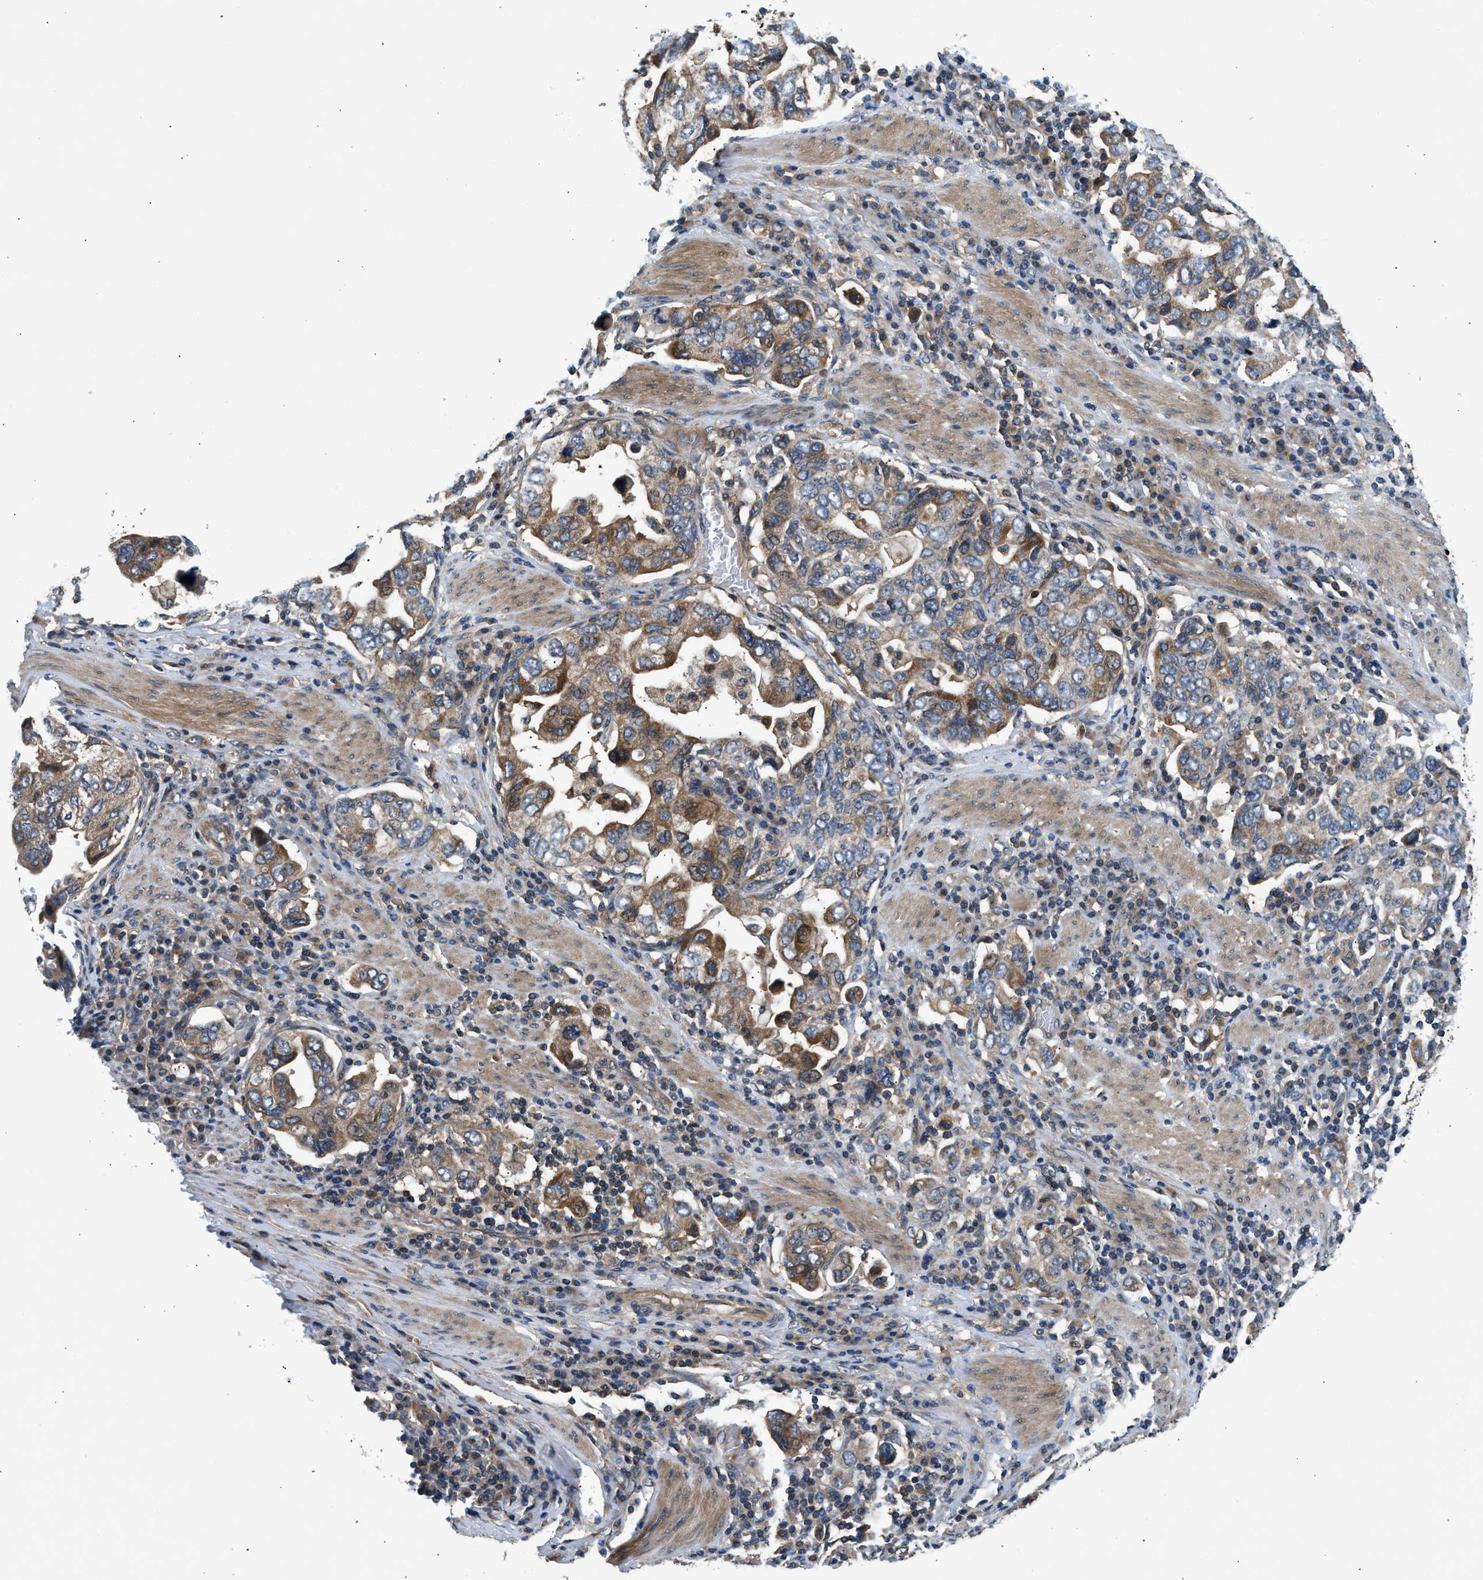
{"staining": {"intensity": "moderate", "quantity": ">75%", "location": "cytoplasmic/membranous"}, "tissue": "stomach cancer", "cell_type": "Tumor cells", "image_type": "cancer", "snomed": [{"axis": "morphology", "description": "Adenocarcinoma, NOS"}, {"axis": "topography", "description": "Stomach, upper"}], "caption": "This image exhibits IHC staining of human stomach cancer, with medium moderate cytoplasmic/membranous staining in about >75% of tumor cells.", "gene": "IL3RA", "patient": {"sex": "male", "age": 62}}